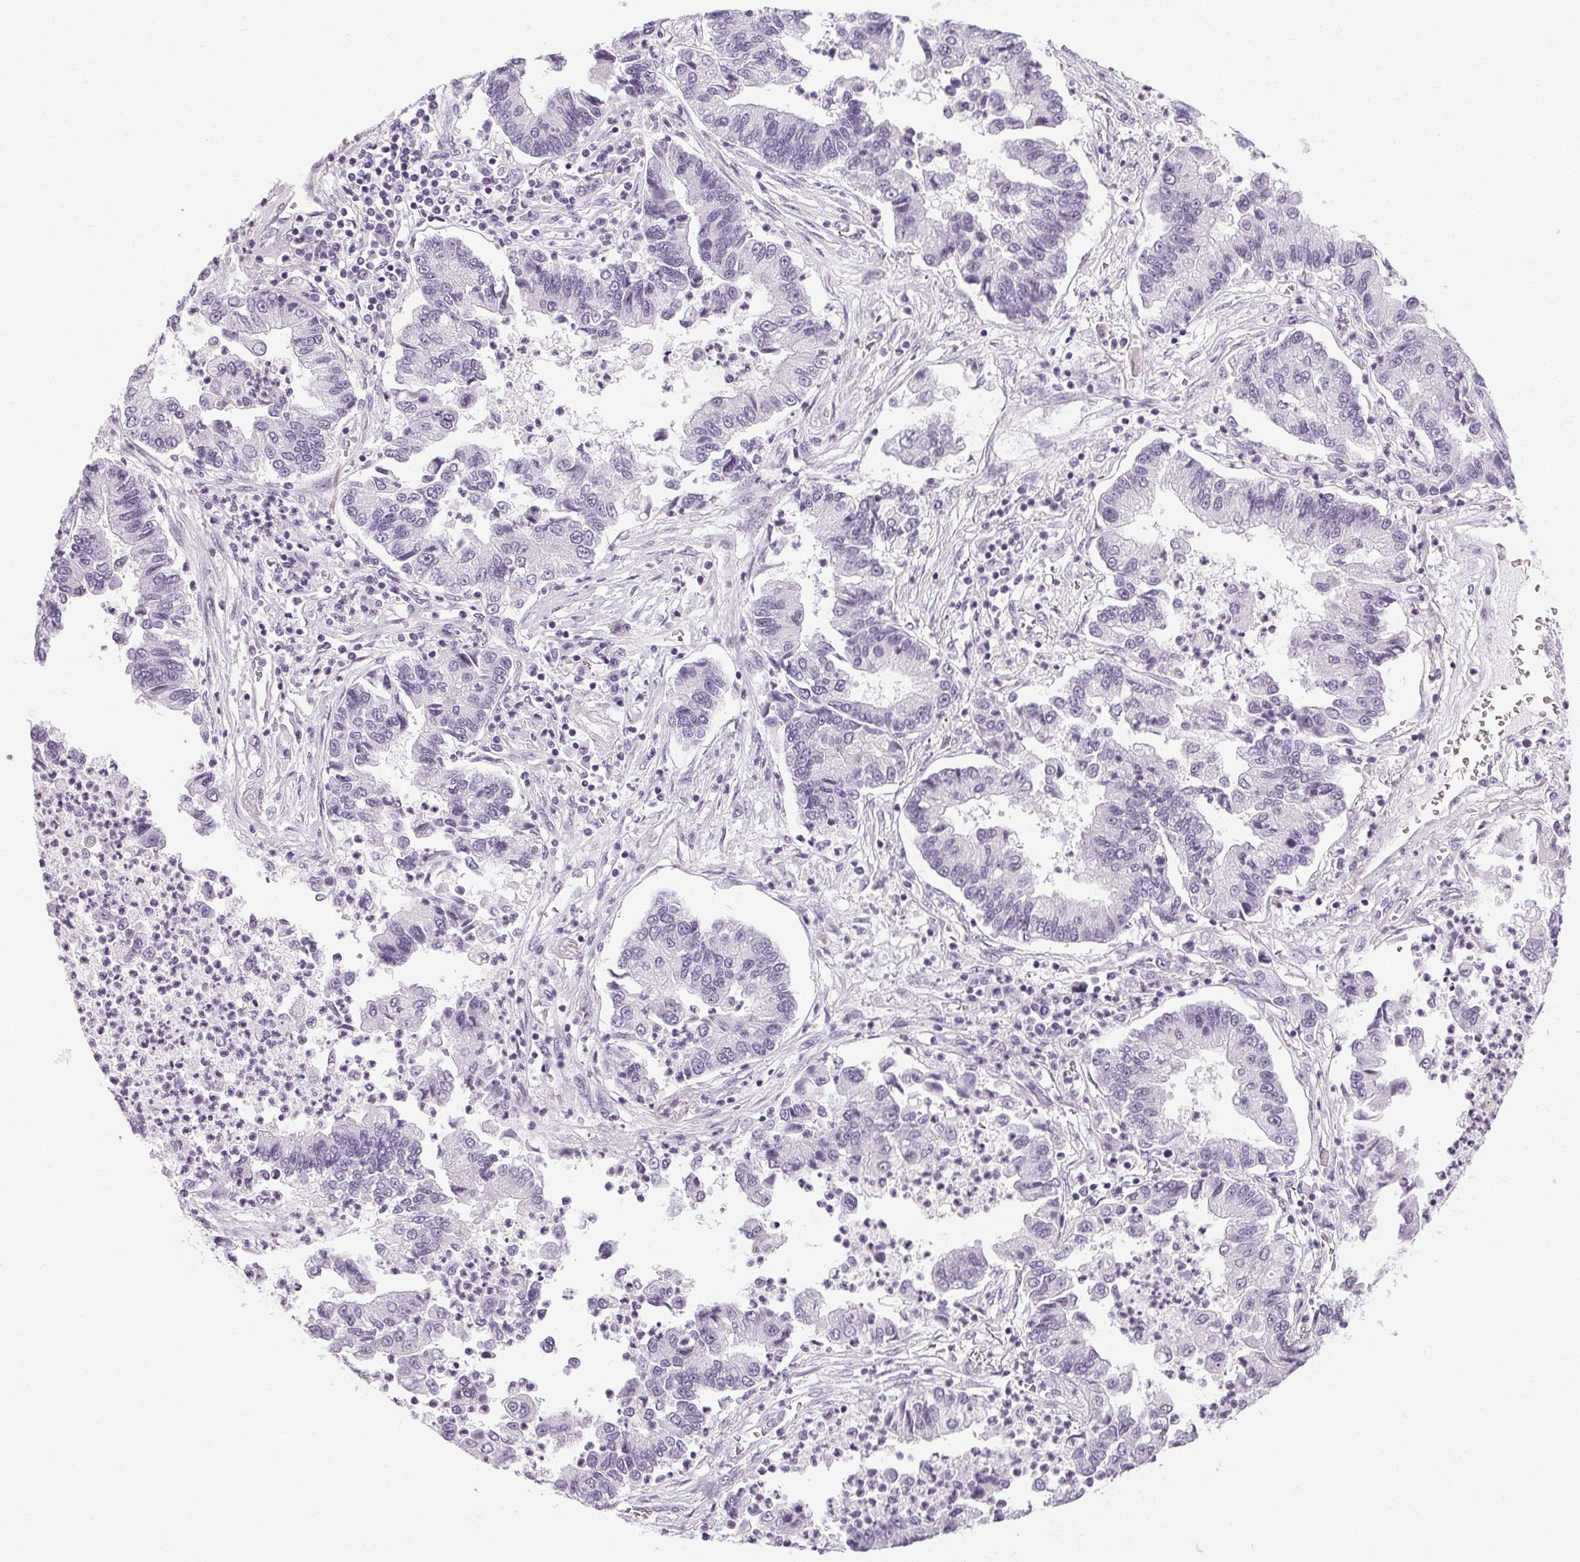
{"staining": {"intensity": "negative", "quantity": "none", "location": "none"}, "tissue": "lung cancer", "cell_type": "Tumor cells", "image_type": "cancer", "snomed": [{"axis": "morphology", "description": "Adenocarcinoma, NOS"}, {"axis": "topography", "description": "Lung"}], "caption": "DAB immunohistochemical staining of human lung cancer (adenocarcinoma) exhibits no significant positivity in tumor cells. The staining is performed using DAB (3,3'-diaminobenzidine) brown chromogen with nuclei counter-stained in using hematoxylin.", "gene": "POMC", "patient": {"sex": "female", "age": 57}}